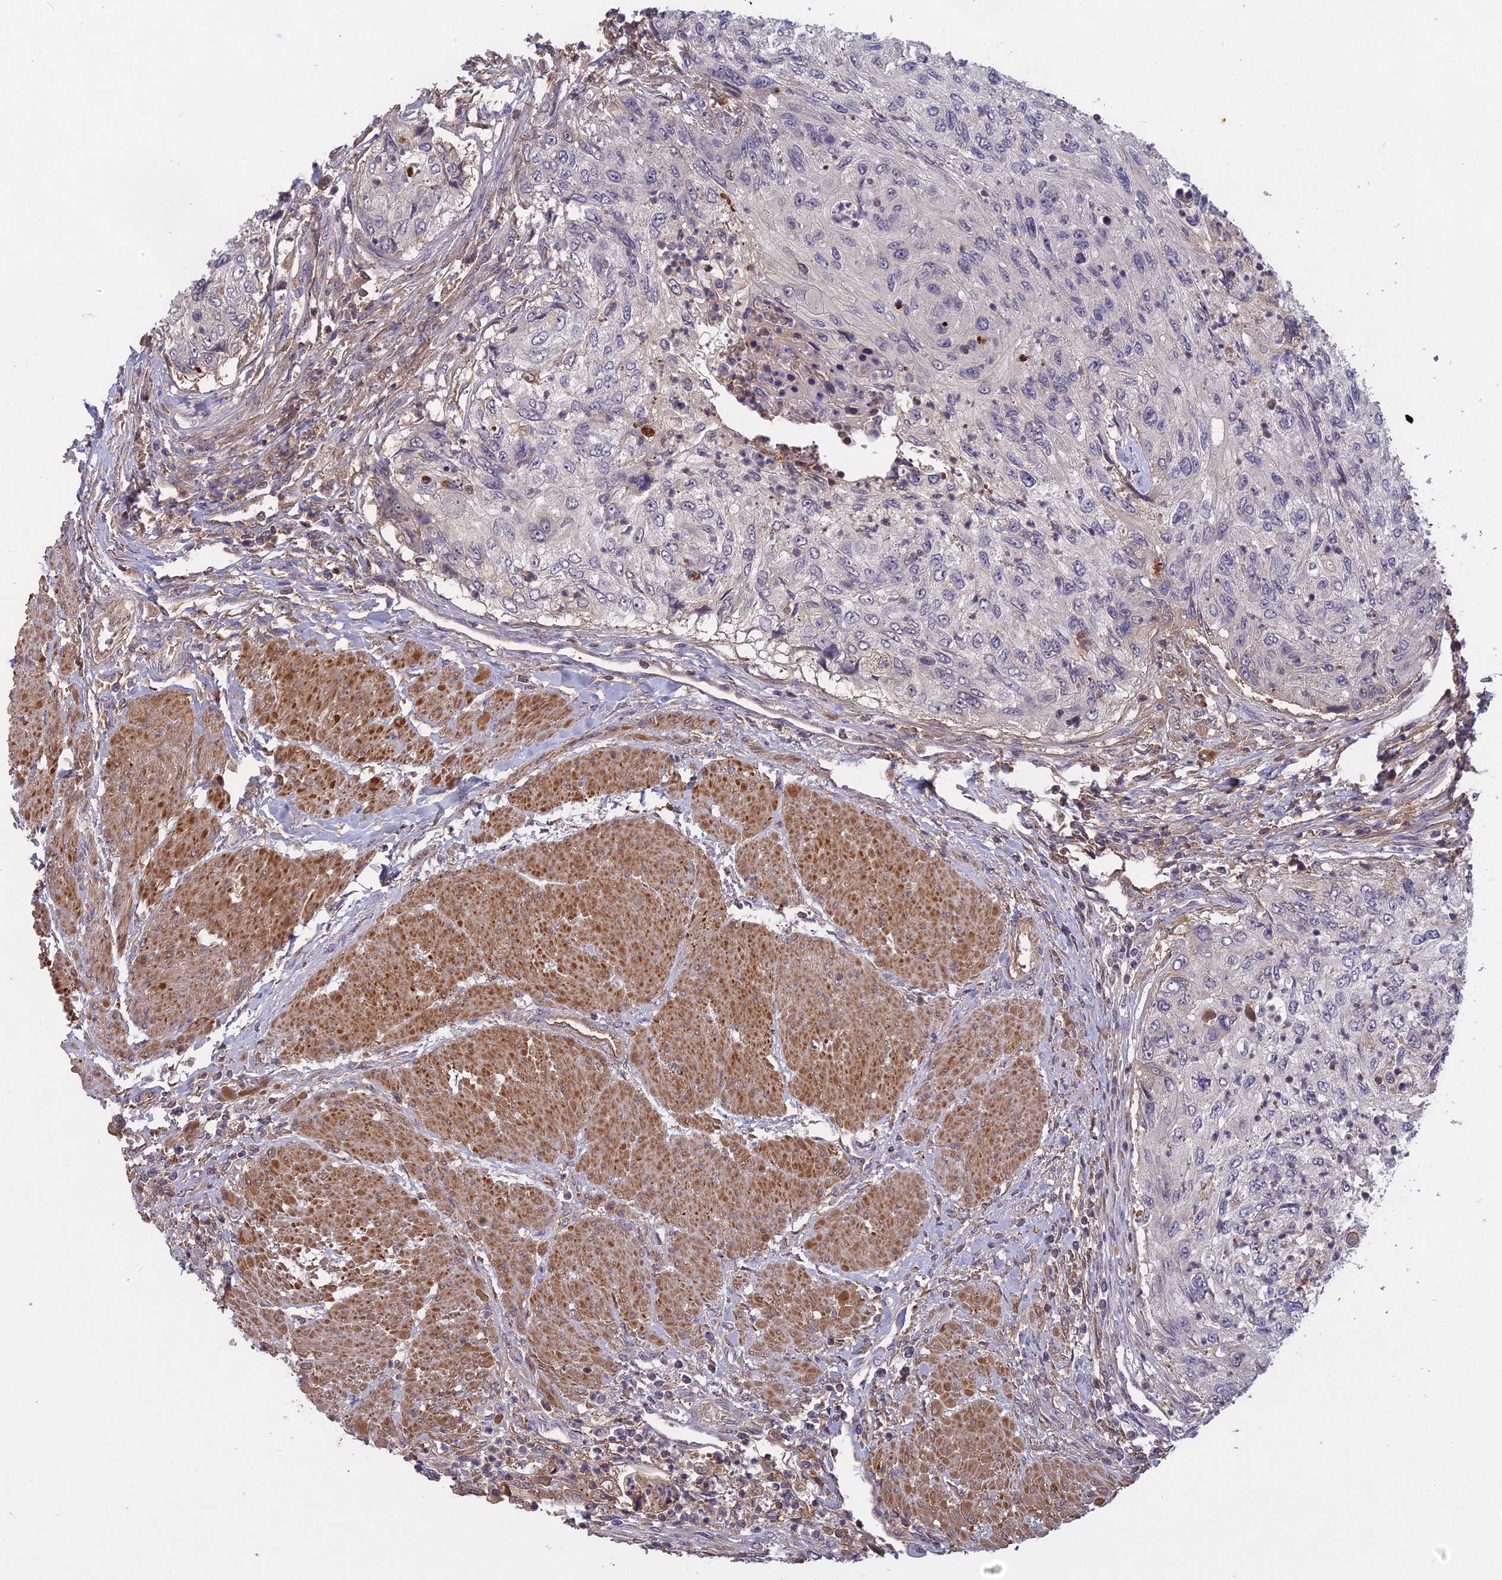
{"staining": {"intensity": "negative", "quantity": "none", "location": "none"}, "tissue": "urothelial cancer", "cell_type": "Tumor cells", "image_type": "cancer", "snomed": [{"axis": "morphology", "description": "Urothelial carcinoma, High grade"}, {"axis": "topography", "description": "Urinary bladder"}], "caption": "Tumor cells are negative for brown protein staining in urothelial cancer.", "gene": "ADO", "patient": {"sex": "female", "age": 60}}